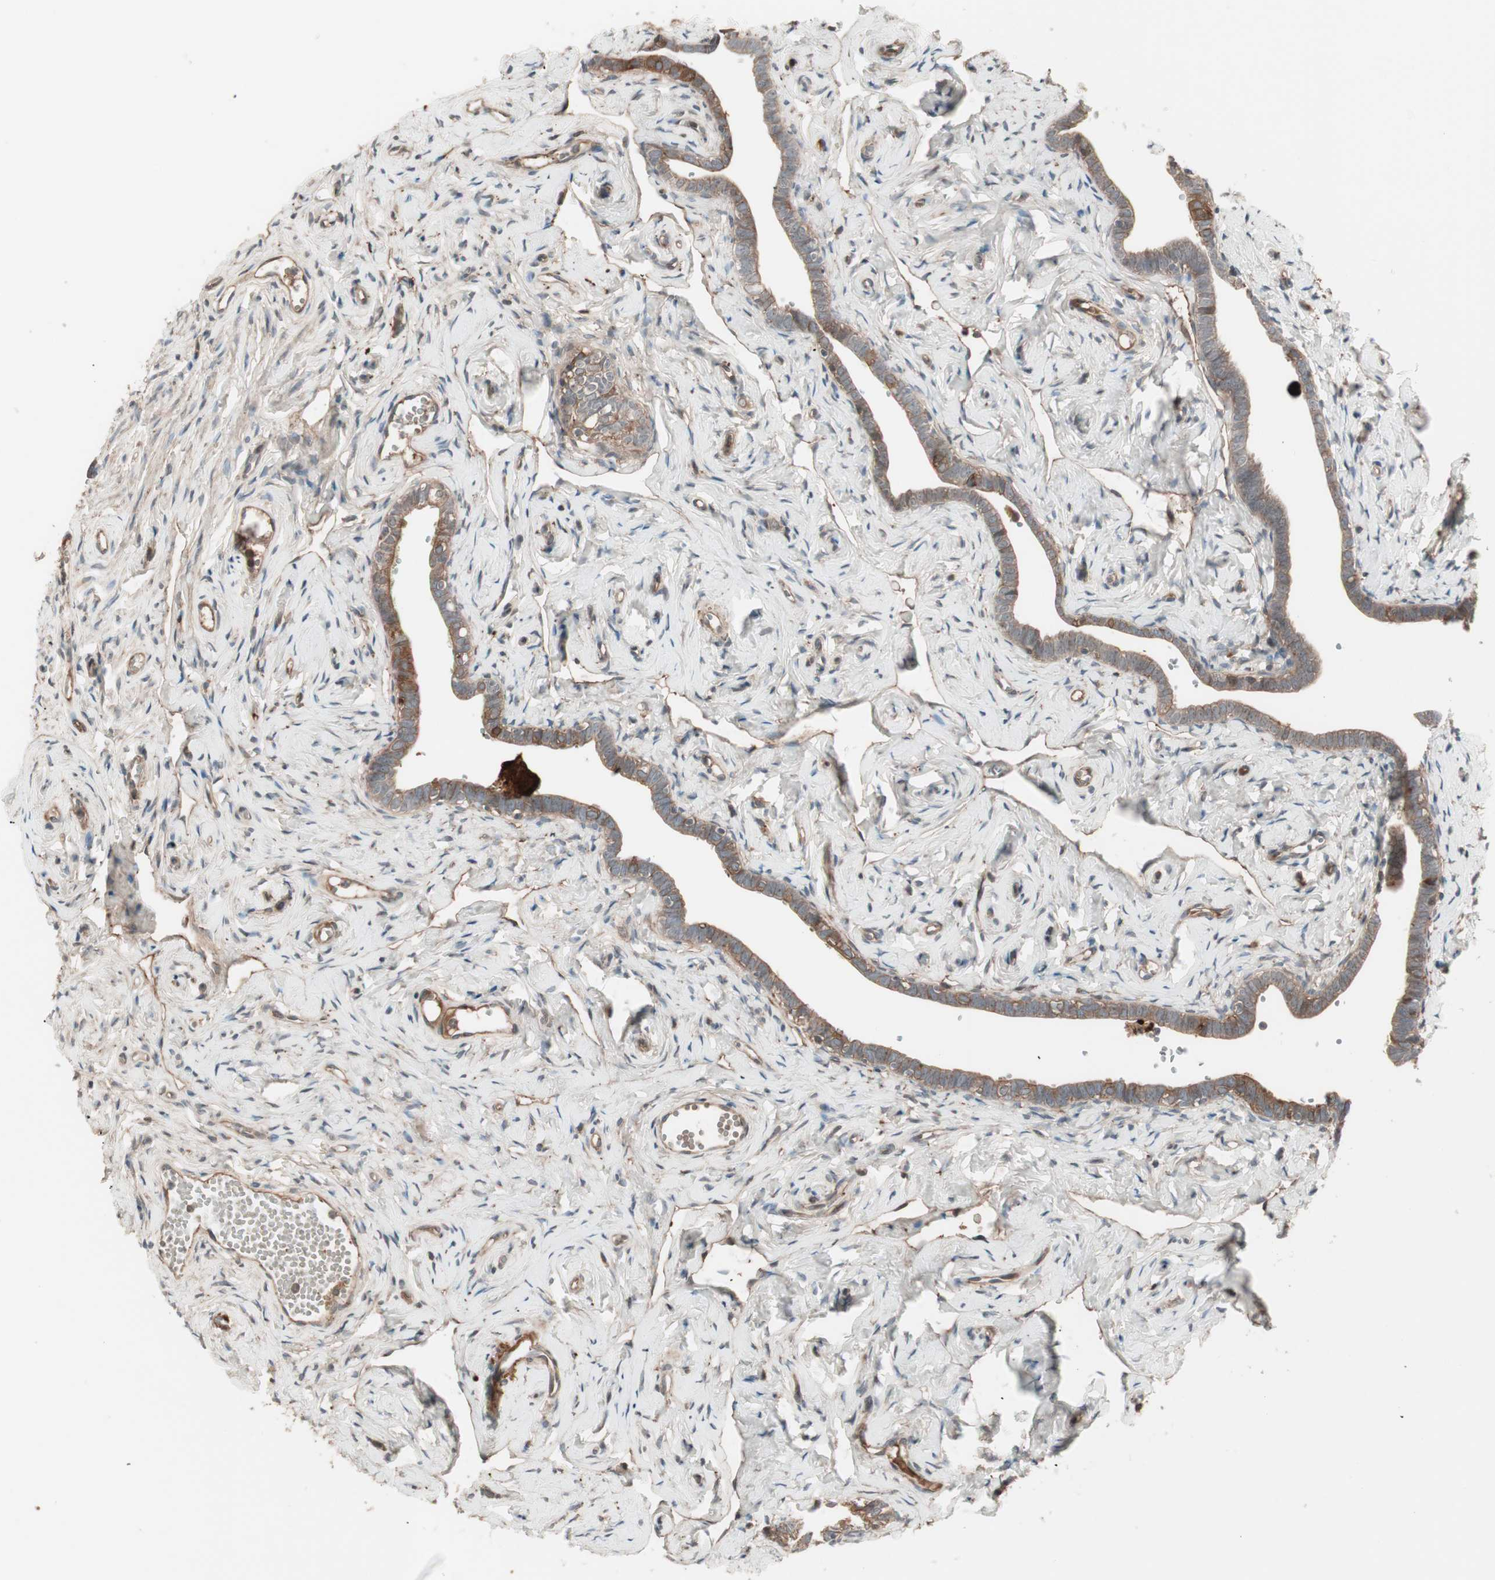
{"staining": {"intensity": "strong", "quantity": "25%-75%", "location": "cytoplasmic/membranous"}, "tissue": "fallopian tube", "cell_type": "Glandular cells", "image_type": "normal", "snomed": [{"axis": "morphology", "description": "Normal tissue, NOS"}, {"axis": "topography", "description": "Fallopian tube"}], "caption": "Fallopian tube stained with a protein marker displays strong staining in glandular cells.", "gene": "TFPI", "patient": {"sex": "female", "age": 71}}